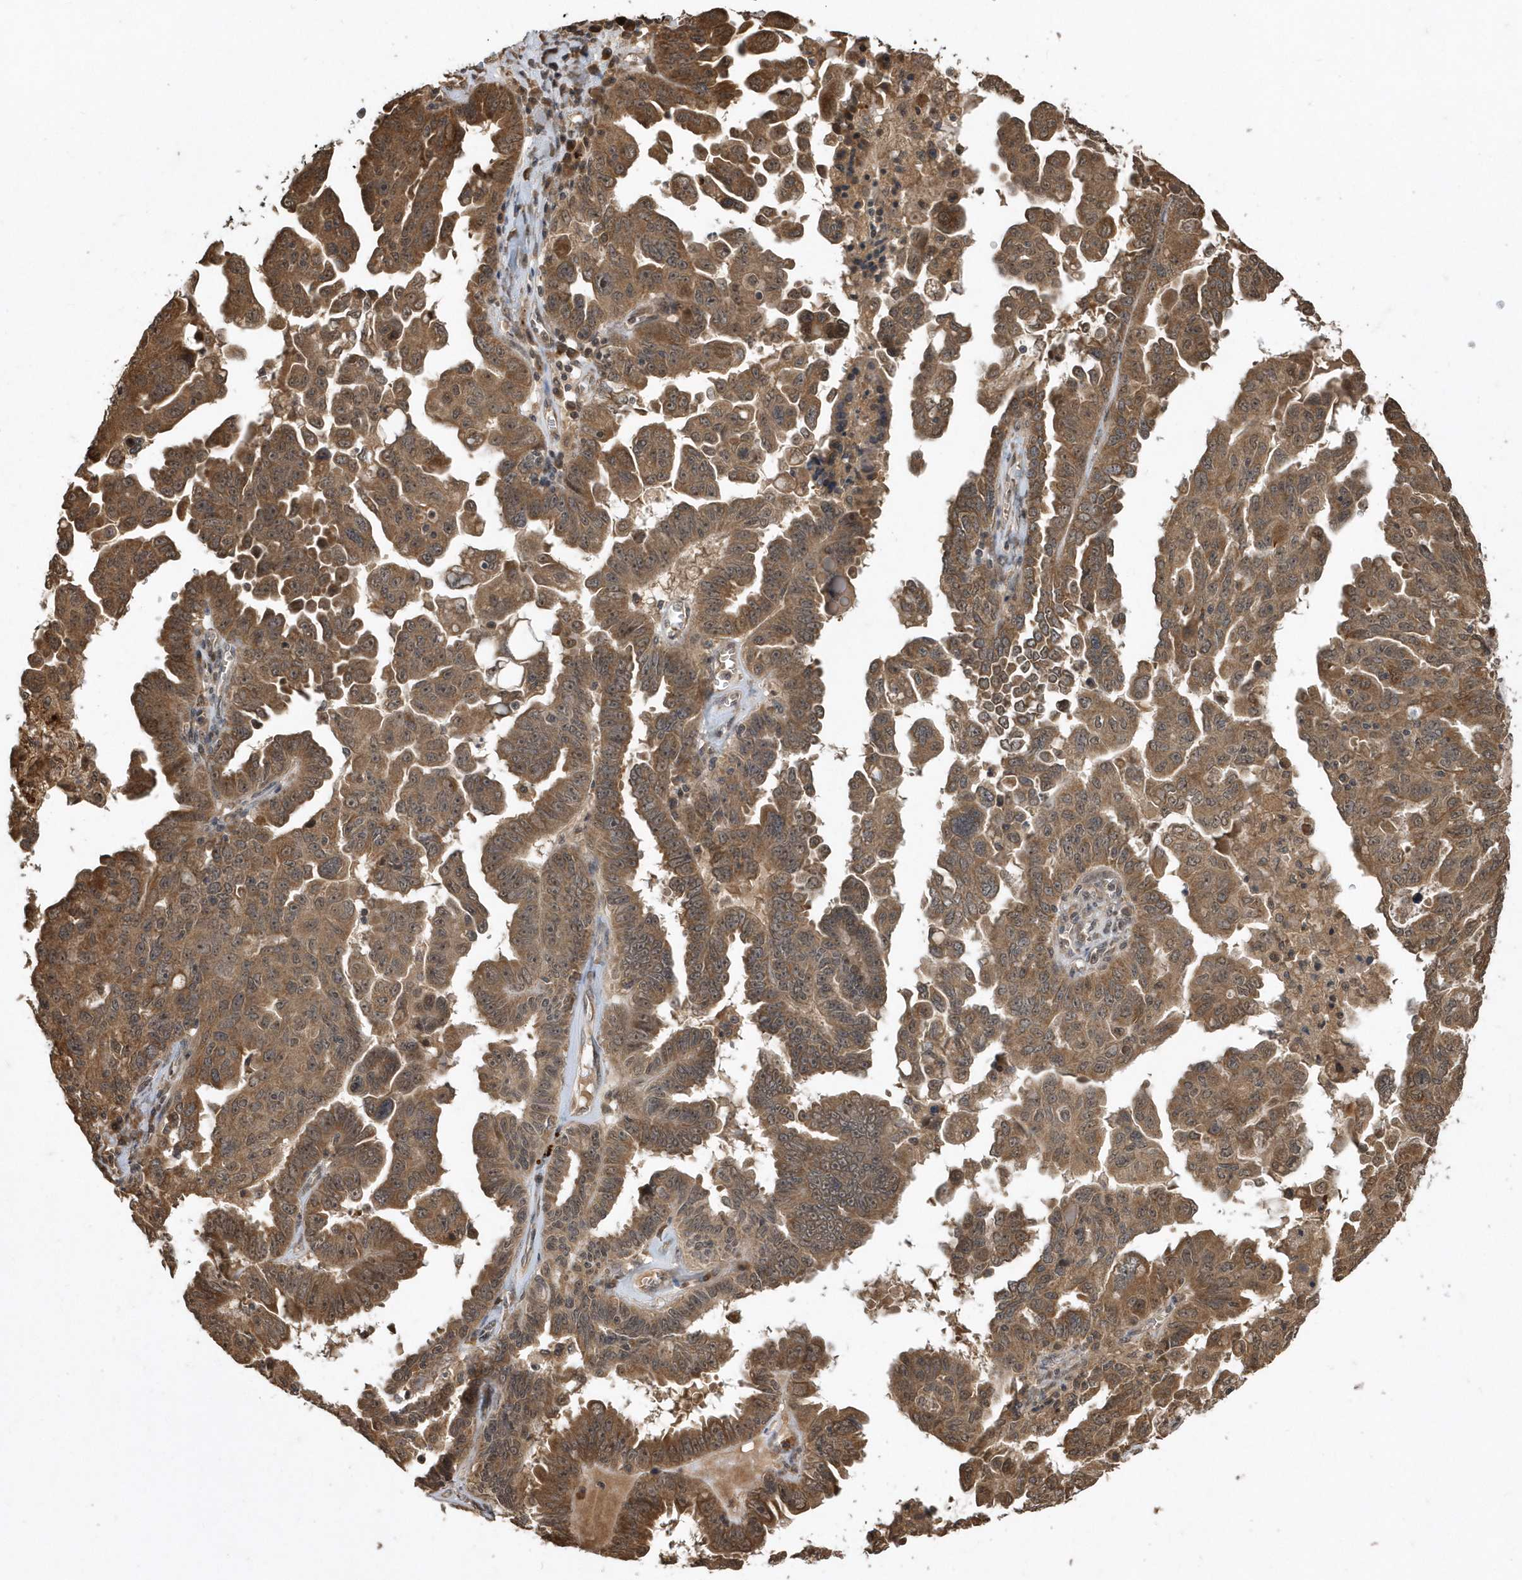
{"staining": {"intensity": "moderate", "quantity": ">75%", "location": "cytoplasmic/membranous"}, "tissue": "ovarian cancer", "cell_type": "Tumor cells", "image_type": "cancer", "snomed": [{"axis": "morphology", "description": "Carcinoma, endometroid"}, {"axis": "topography", "description": "Ovary"}], "caption": "Ovarian cancer was stained to show a protein in brown. There is medium levels of moderate cytoplasmic/membranous positivity in about >75% of tumor cells.", "gene": "WASHC5", "patient": {"sex": "female", "age": 62}}